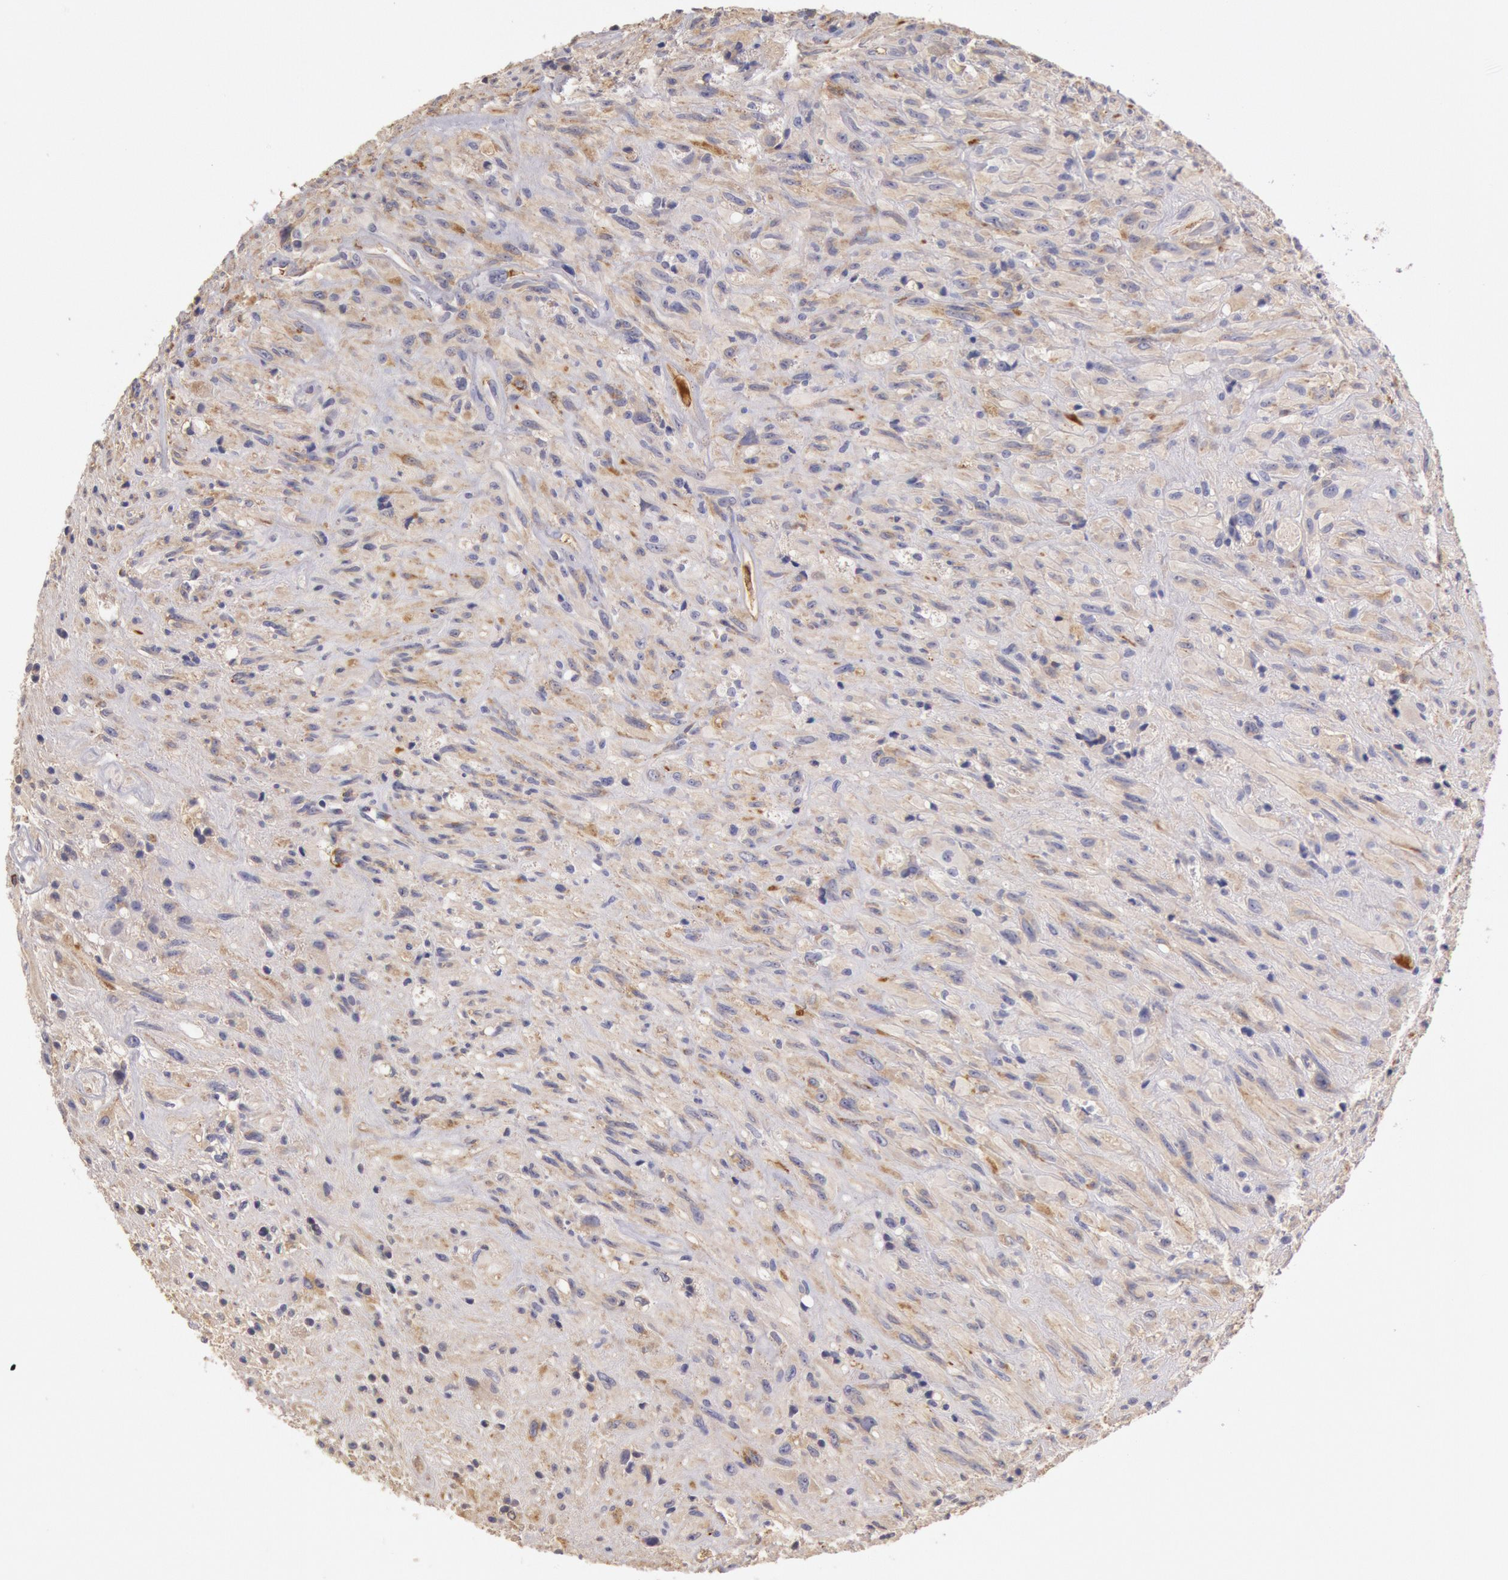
{"staining": {"intensity": "negative", "quantity": "none", "location": "none"}, "tissue": "glioma", "cell_type": "Tumor cells", "image_type": "cancer", "snomed": [{"axis": "morphology", "description": "Glioma, malignant, High grade"}, {"axis": "topography", "description": "Brain"}], "caption": "This is an IHC image of high-grade glioma (malignant). There is no positivity in tumor cells.", "gene": "C1R", "patient": {"sex": "male", "age": 48}}